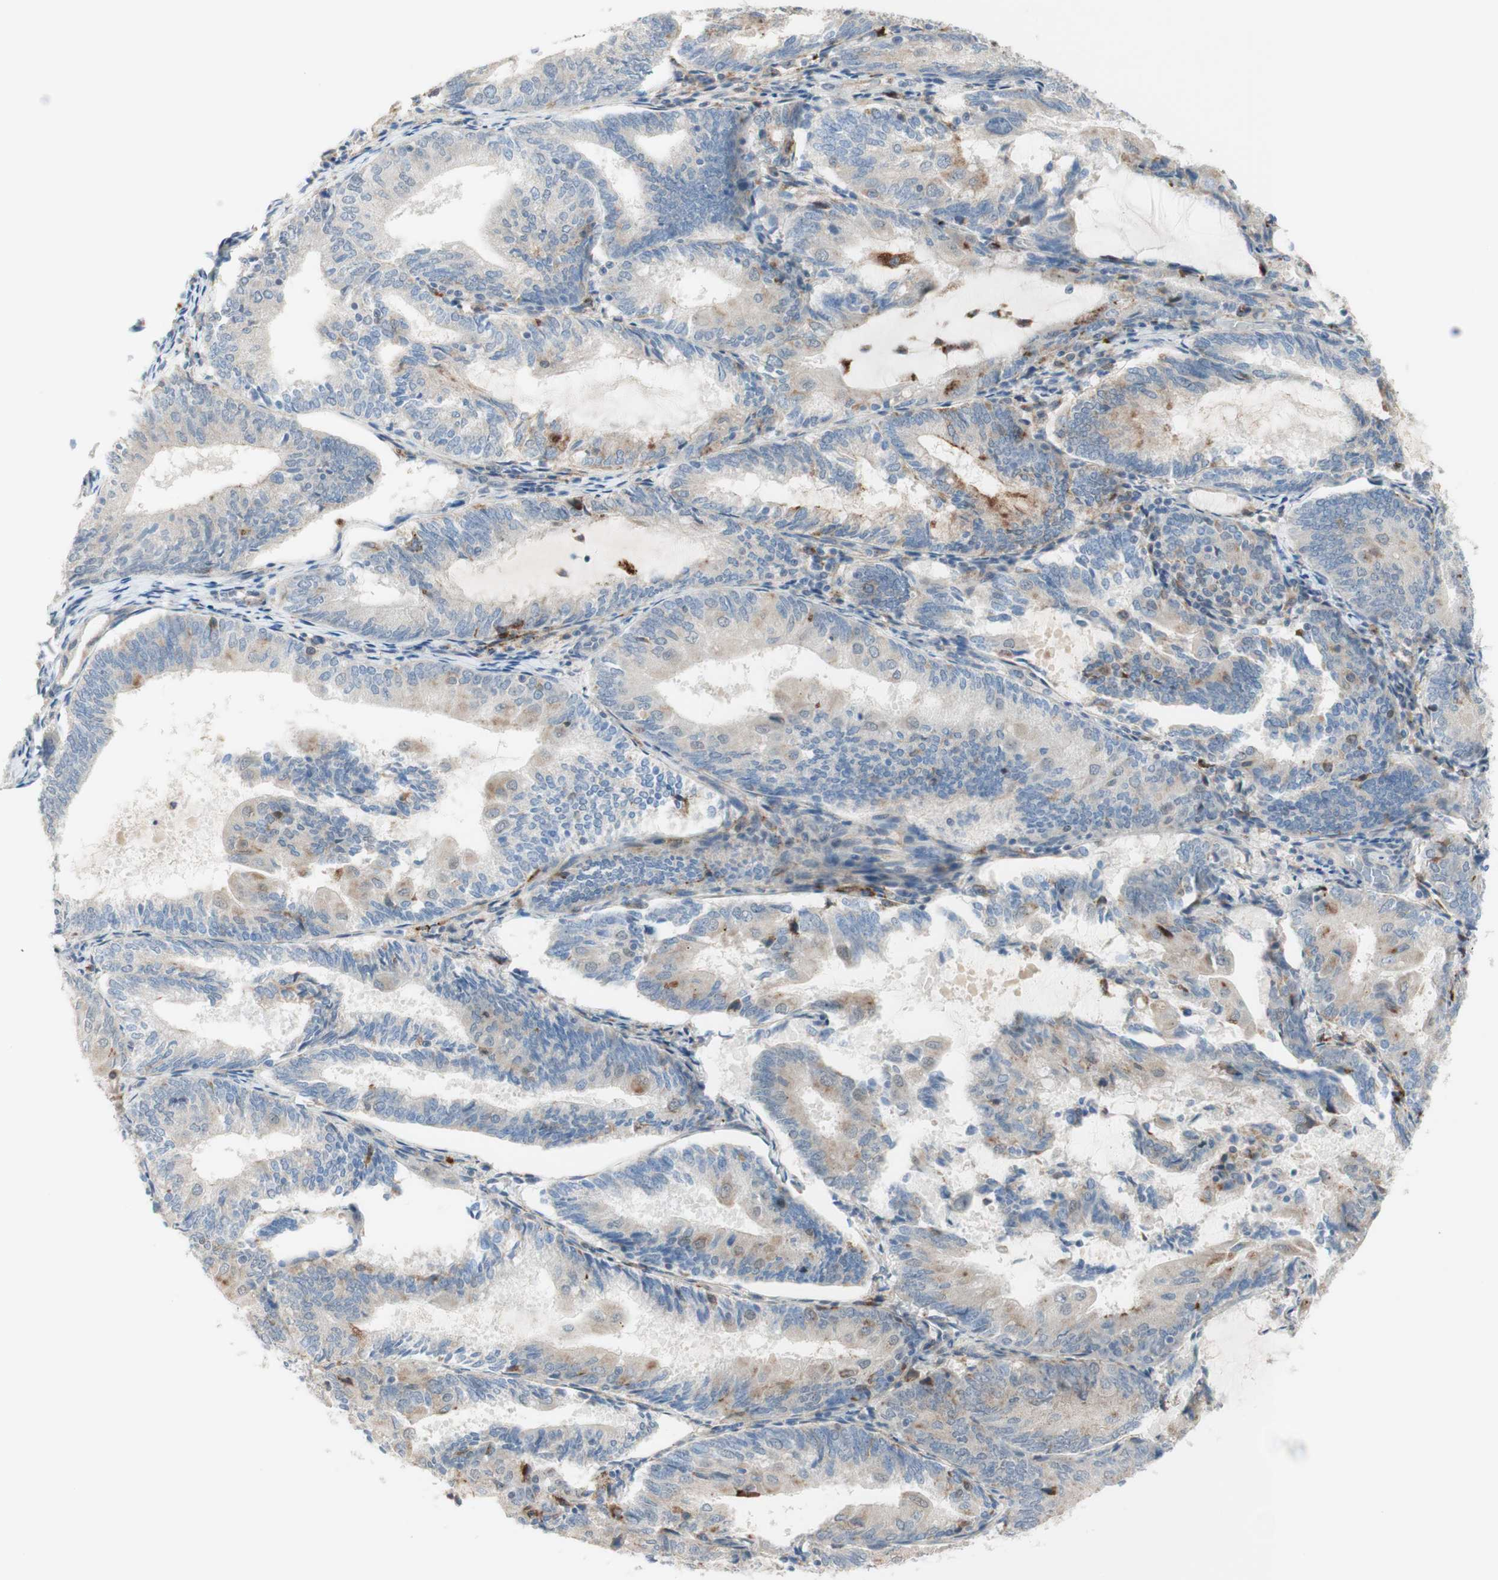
{"staining": {"intensity": "moderate", "quantity": "25%-75%", "location": "cytoplasmic/membranous"}, "tissue": "endometrial cancer", "cell_type": "Tumor cells", "image_type": "cancer", "snomed": [{"axis": "morphology", "description": "Adenocarcinoma, NOS"}, {"axis": "topography", "description": "Endometrium"}], "caption": "Immunohistochemical staining of endometrial adenocarcinoma exhibits medium levels of moderate cytoplasmic/membranous positivity in about 25%-75% of tumor cells.", "gene": "GAPT", "patient": {"sex": "female", "age": 81}}